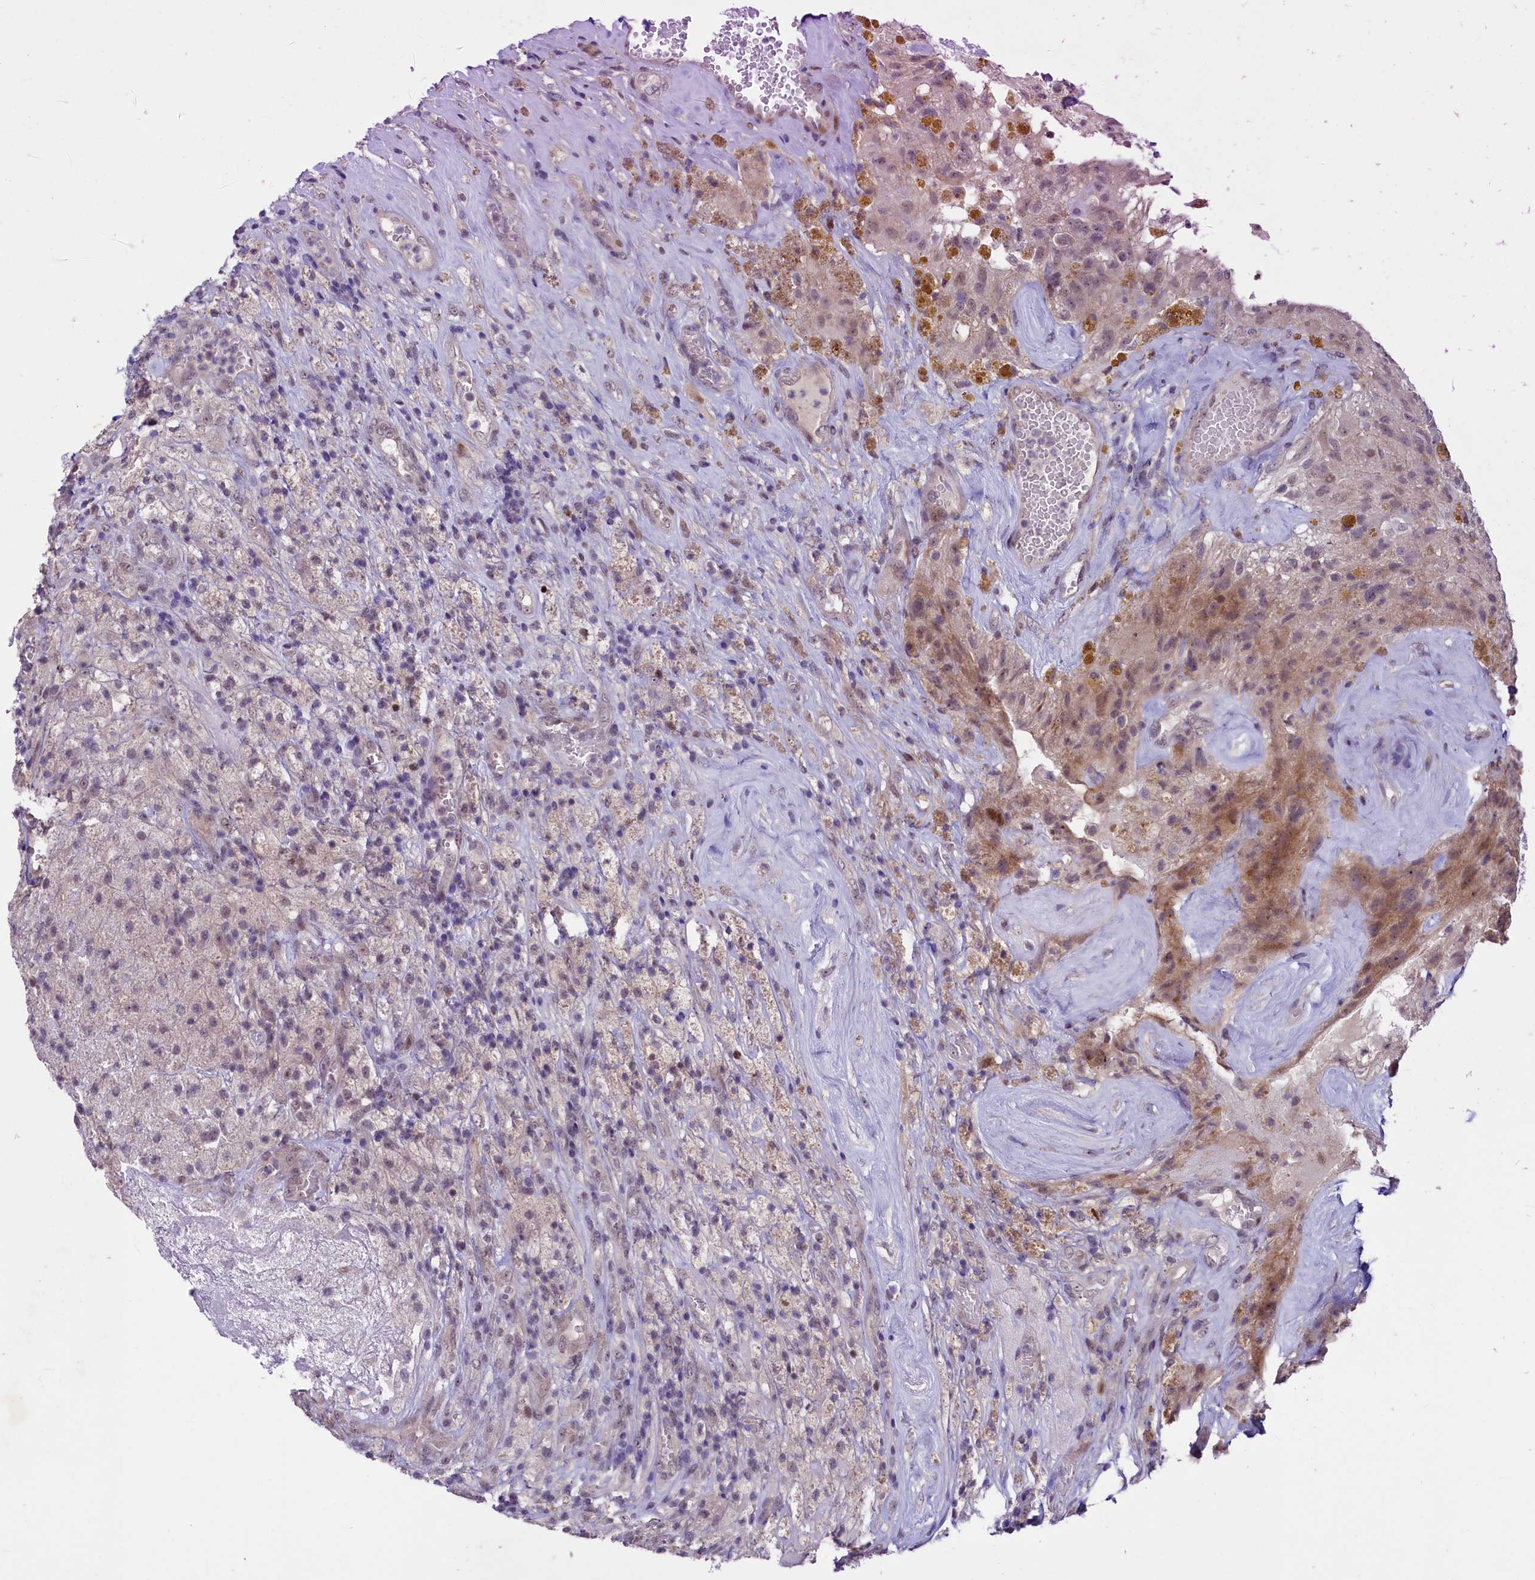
{"staining": {"intensity": "weak", "quantity": "25%-75%", "location": "nuclear"}, "tissue": "glioma", "cell_type": "Tumor cells", "image_type": "cancer", "snomed": [{"axis": "morphology", "description": "Glioma, malignant, High grade"}, {"axis": "topography", "description": "Brain"}], "caption": "Immunohistochemical staining of glioma exhibits low levels of weak nuclear protein positivity in about 25%-75% of tumor cells. (brown staining indicates protein expression, while blue staining denotes nuclei).", "gene": "ANKS3", "patient": {"sex": "male", "age": 69}}